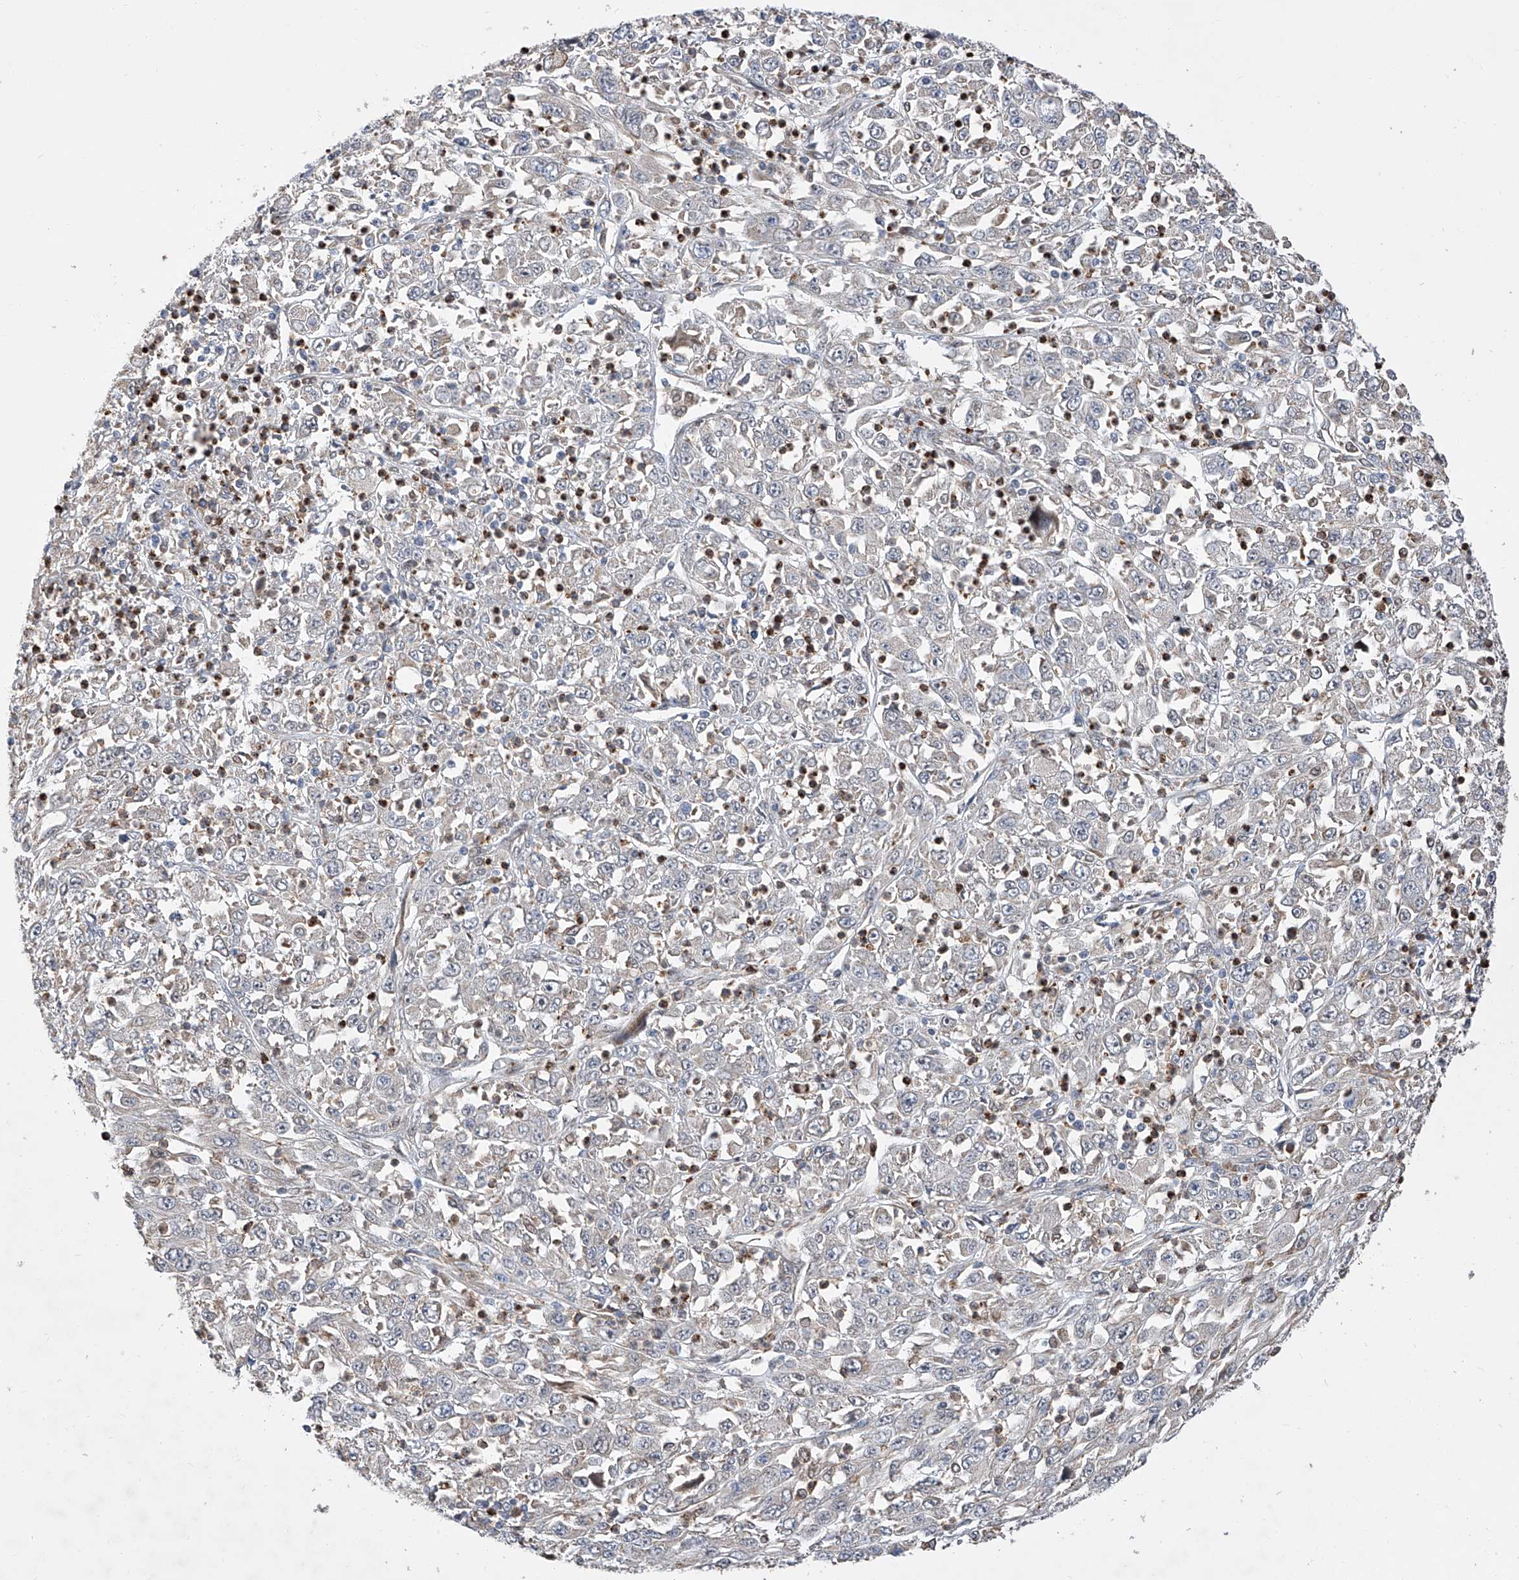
{"staining": {"intensity": "negative", "quantity": "none", "location": "none"}, "tissue": "melanoma", "cell_type": "Tumor cells", "image_type": "cancer", "snomed": [{"axis": "morphology", "description": "Malignant melanoma, Metastatic site"}, {"axis": "topography", "description": "Skin"}], "caption": "DAB (3,3'-diaminobenzidine) immunohistochemical staining of human malignant melanoma (metastatic site) shows no significant expression in tumor cells.", "gene": "FARP2", "patient": {"sex": "female", "age": 56}}